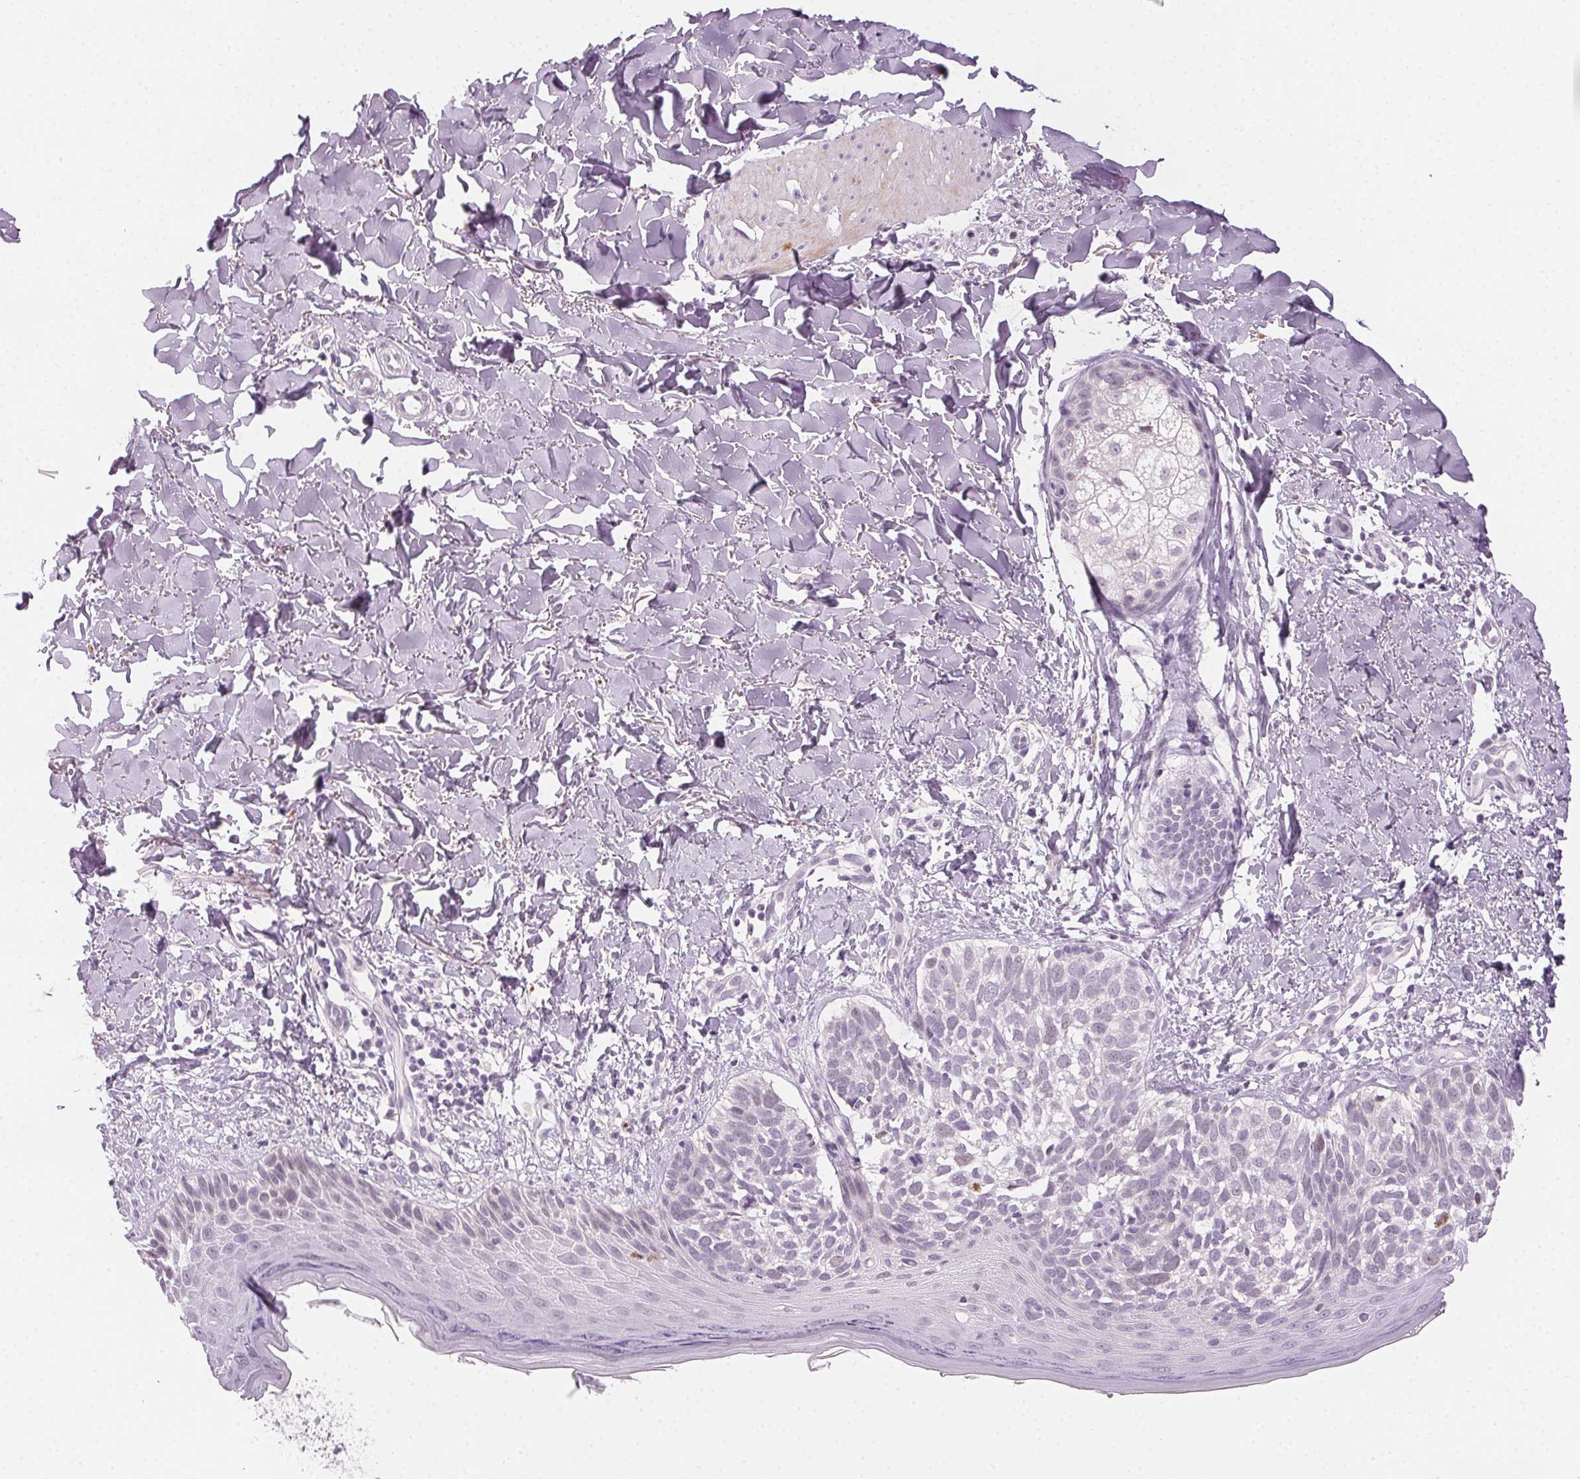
{"staining": {"intensity": "negative", "quantity": "none", "location": "none"}, "tissue": "skin cancer", "cell_type": "Tumor cells", "image_type": "cancer", "snomed": [{"axis": "morphology", "description": "Basal cell carcinoma"}, {"axis": "topography", "description": "Skin"}], "caption": "The immunohistochemistry (IHC) image has no significant expression in tumor cells of skin basal cell carcinoma tissue.", "gene": "HSF5", "patient": {"sex": "female", "age": 45}}